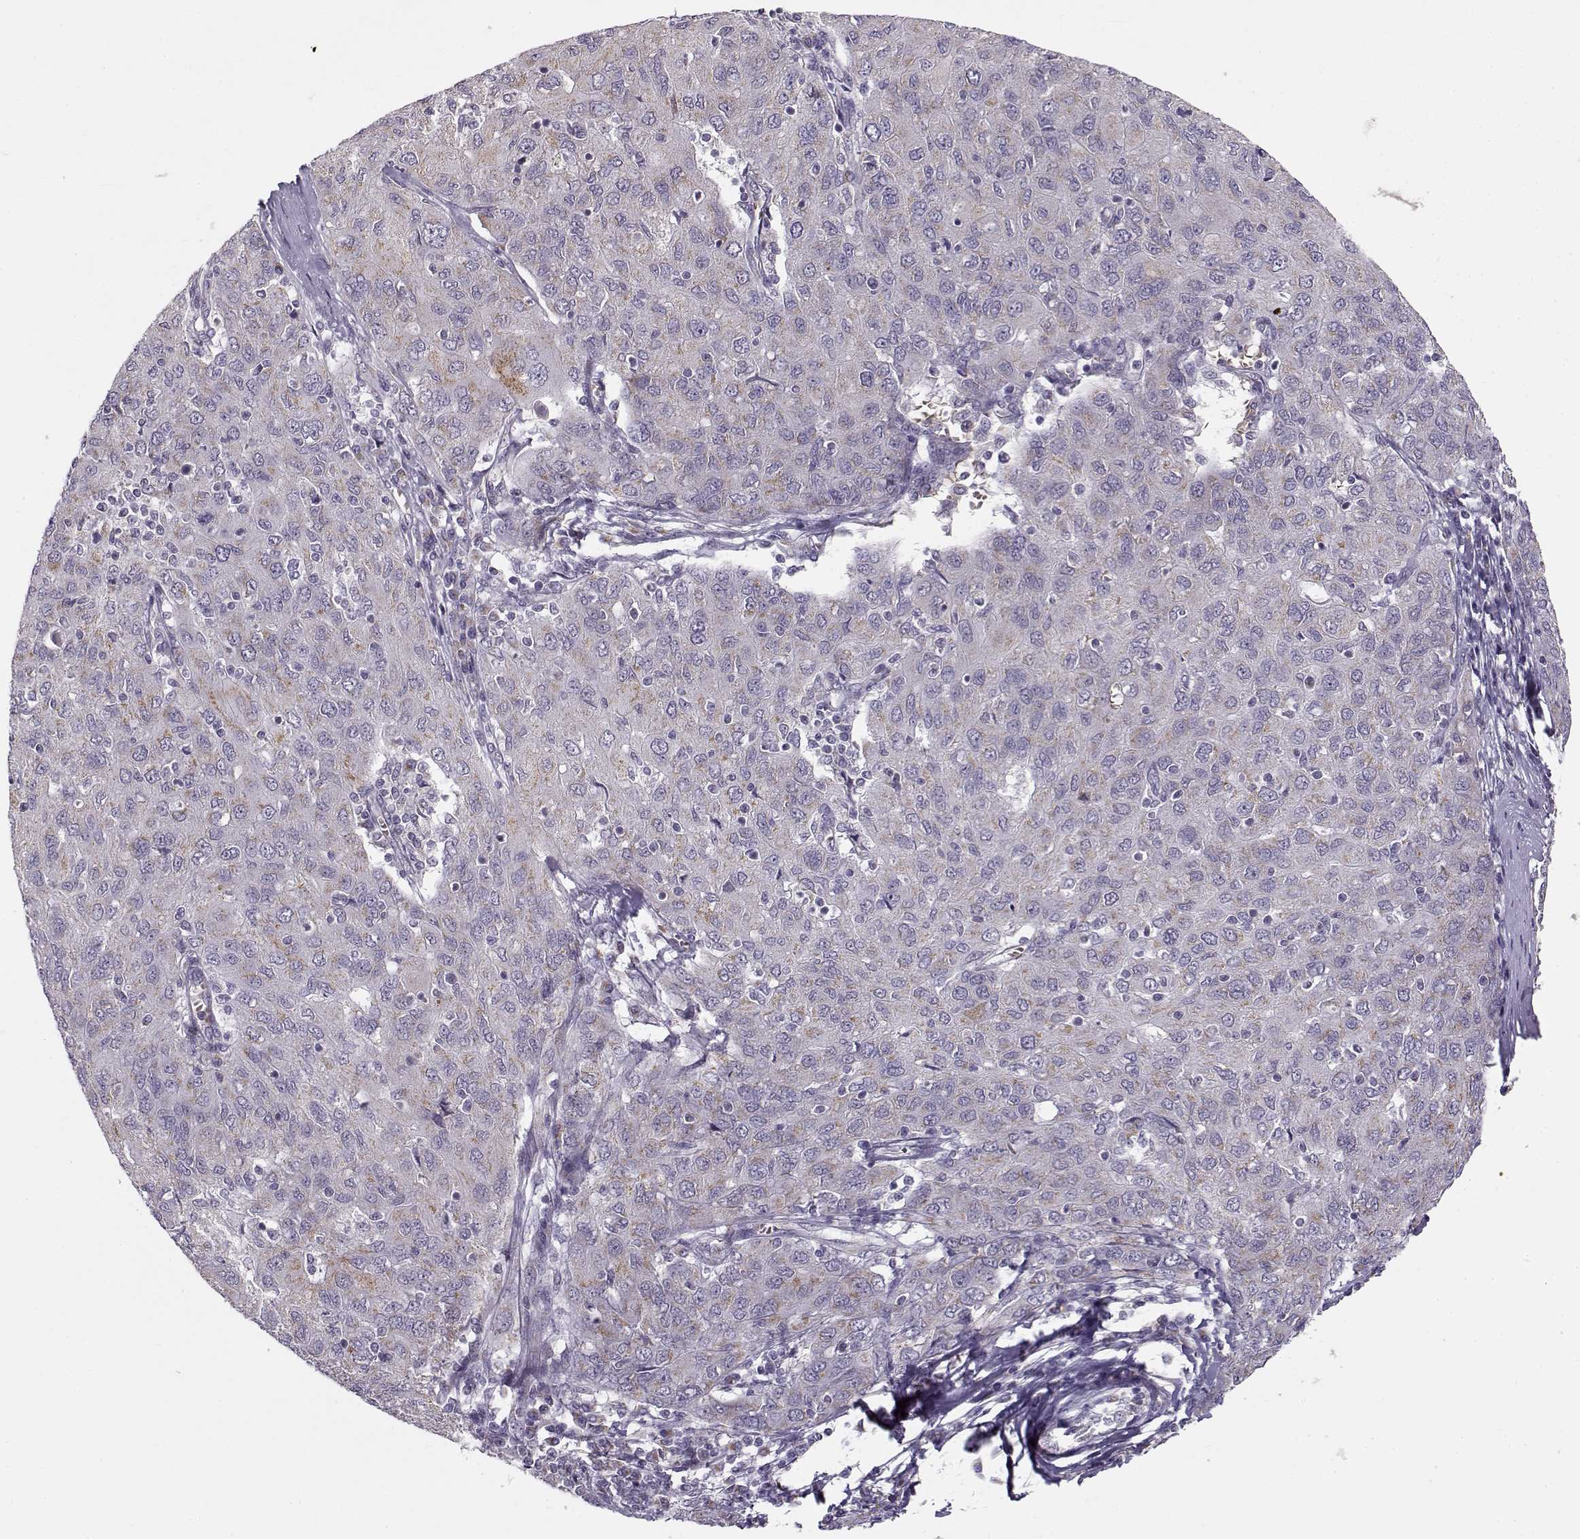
{"staining": {"intensity": "weak", "quantity": ">75%", "location": "cytoplasmic/membranous"}, "tissue": "ovarian cancer", "cell_type": "Tumor cells", "image_type": "cancer", "snomed": [{"axis": "morphology", "description": "Carcinoma, endometroid"}, {"axis": "topography", "description": "Ovary"}], "caption": "Ovarian cancer was stained to show a protein in brown. There is low levels of weak cytoplasmic/membranous expression in about >75% of tumor cells.", "gene": "SLC4A5", "patient": {"sex": "female", "age": 50}}